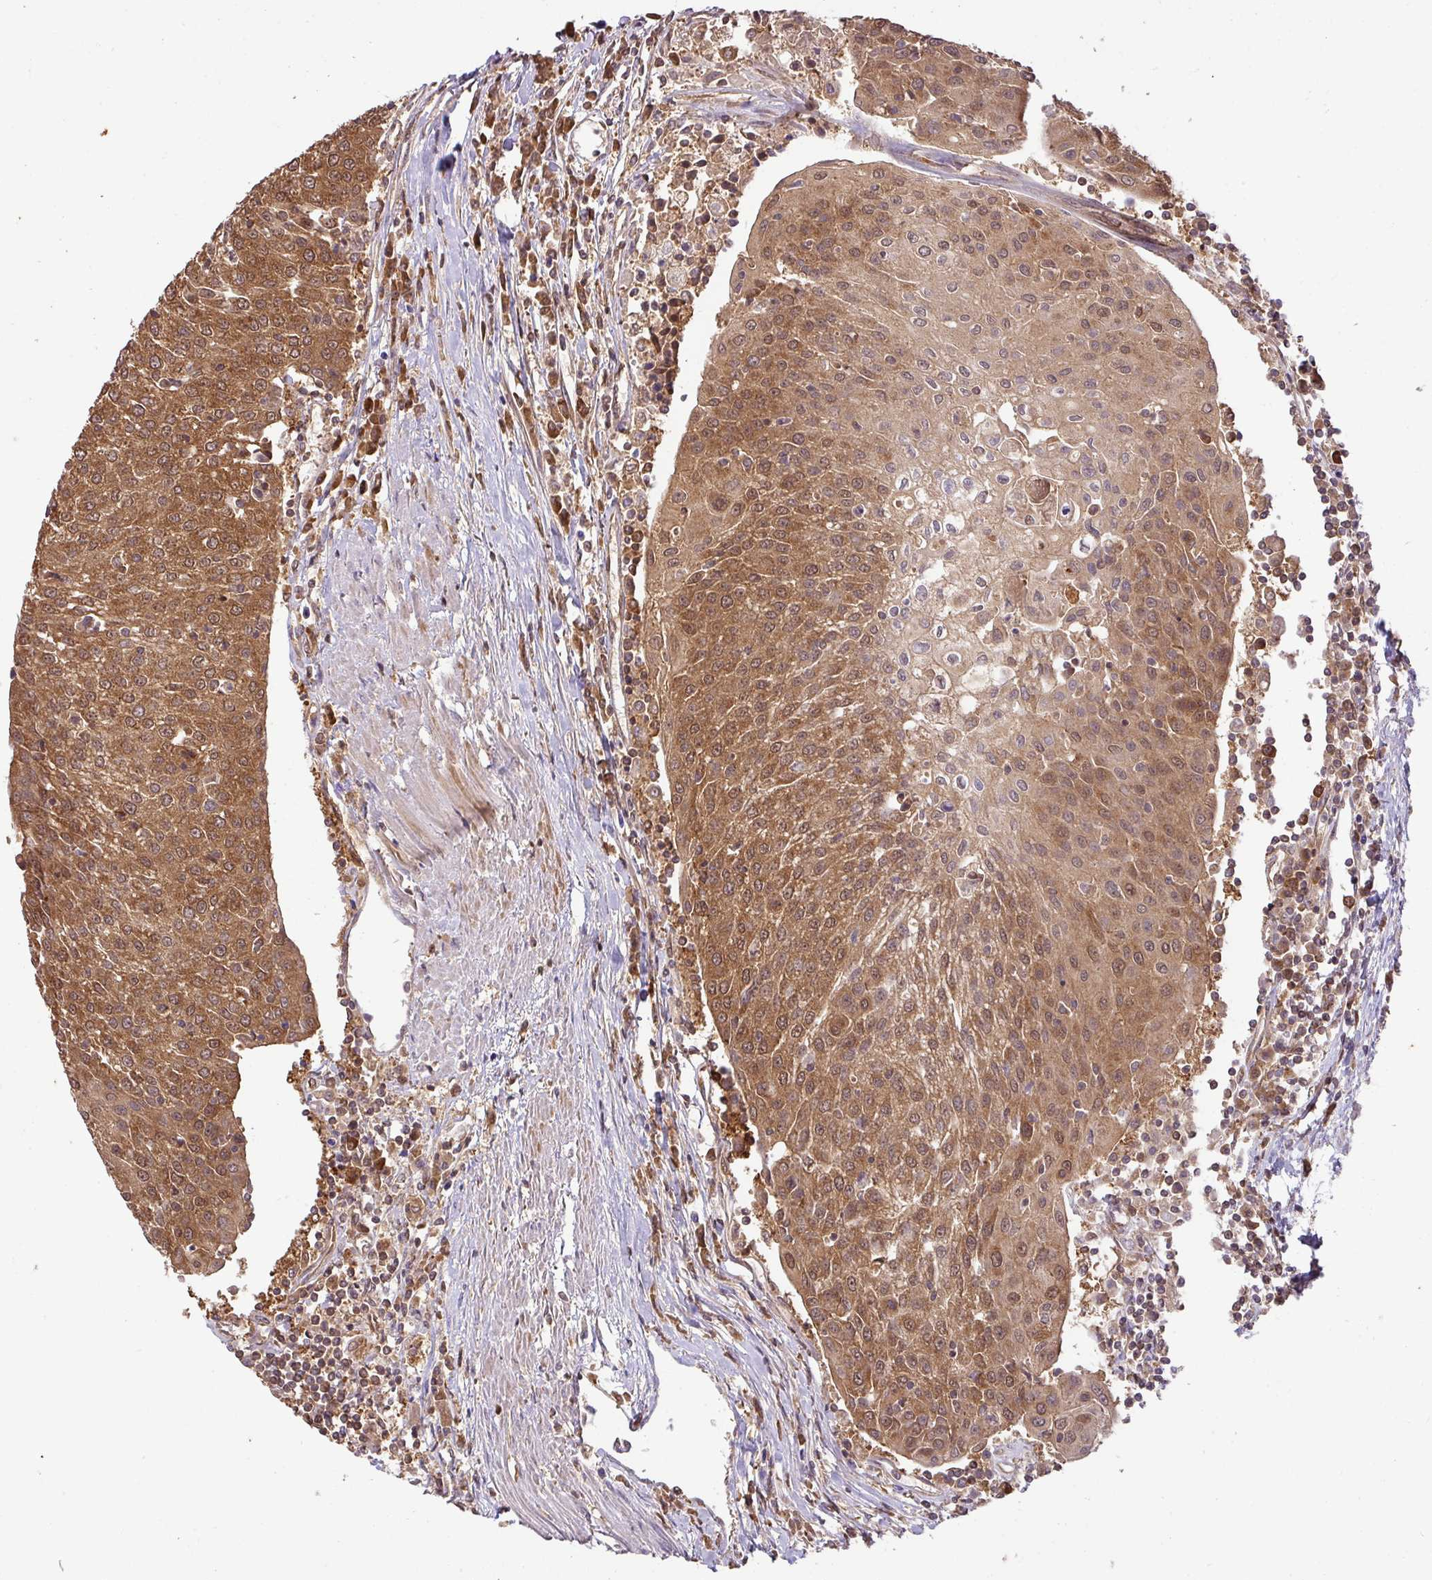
{"staining": {"intensity": "moderate", "quantity": ">75%", "location": "cytoplasmic/membranous,nuclear"}, "tissue": "urothelial cancer", "cell_type": "Tumor cells", "image_type": "cancer", "snomed": [{"axis": "morphology", "description": "Urothelial carcinoma, High grade"}, {"axis": "topography", "description": "Urinary bladder"}], "caption": "A high-resolution histopathology image shows immunohistochemistry (IHC) staining of urothelial cancer, which shows moderate cytoplasmic/membranous and nuclear expression in approximately >75% of tumor cells.", "gene": "GSPT1", "patient": {"sex": "female", "age": 85}}